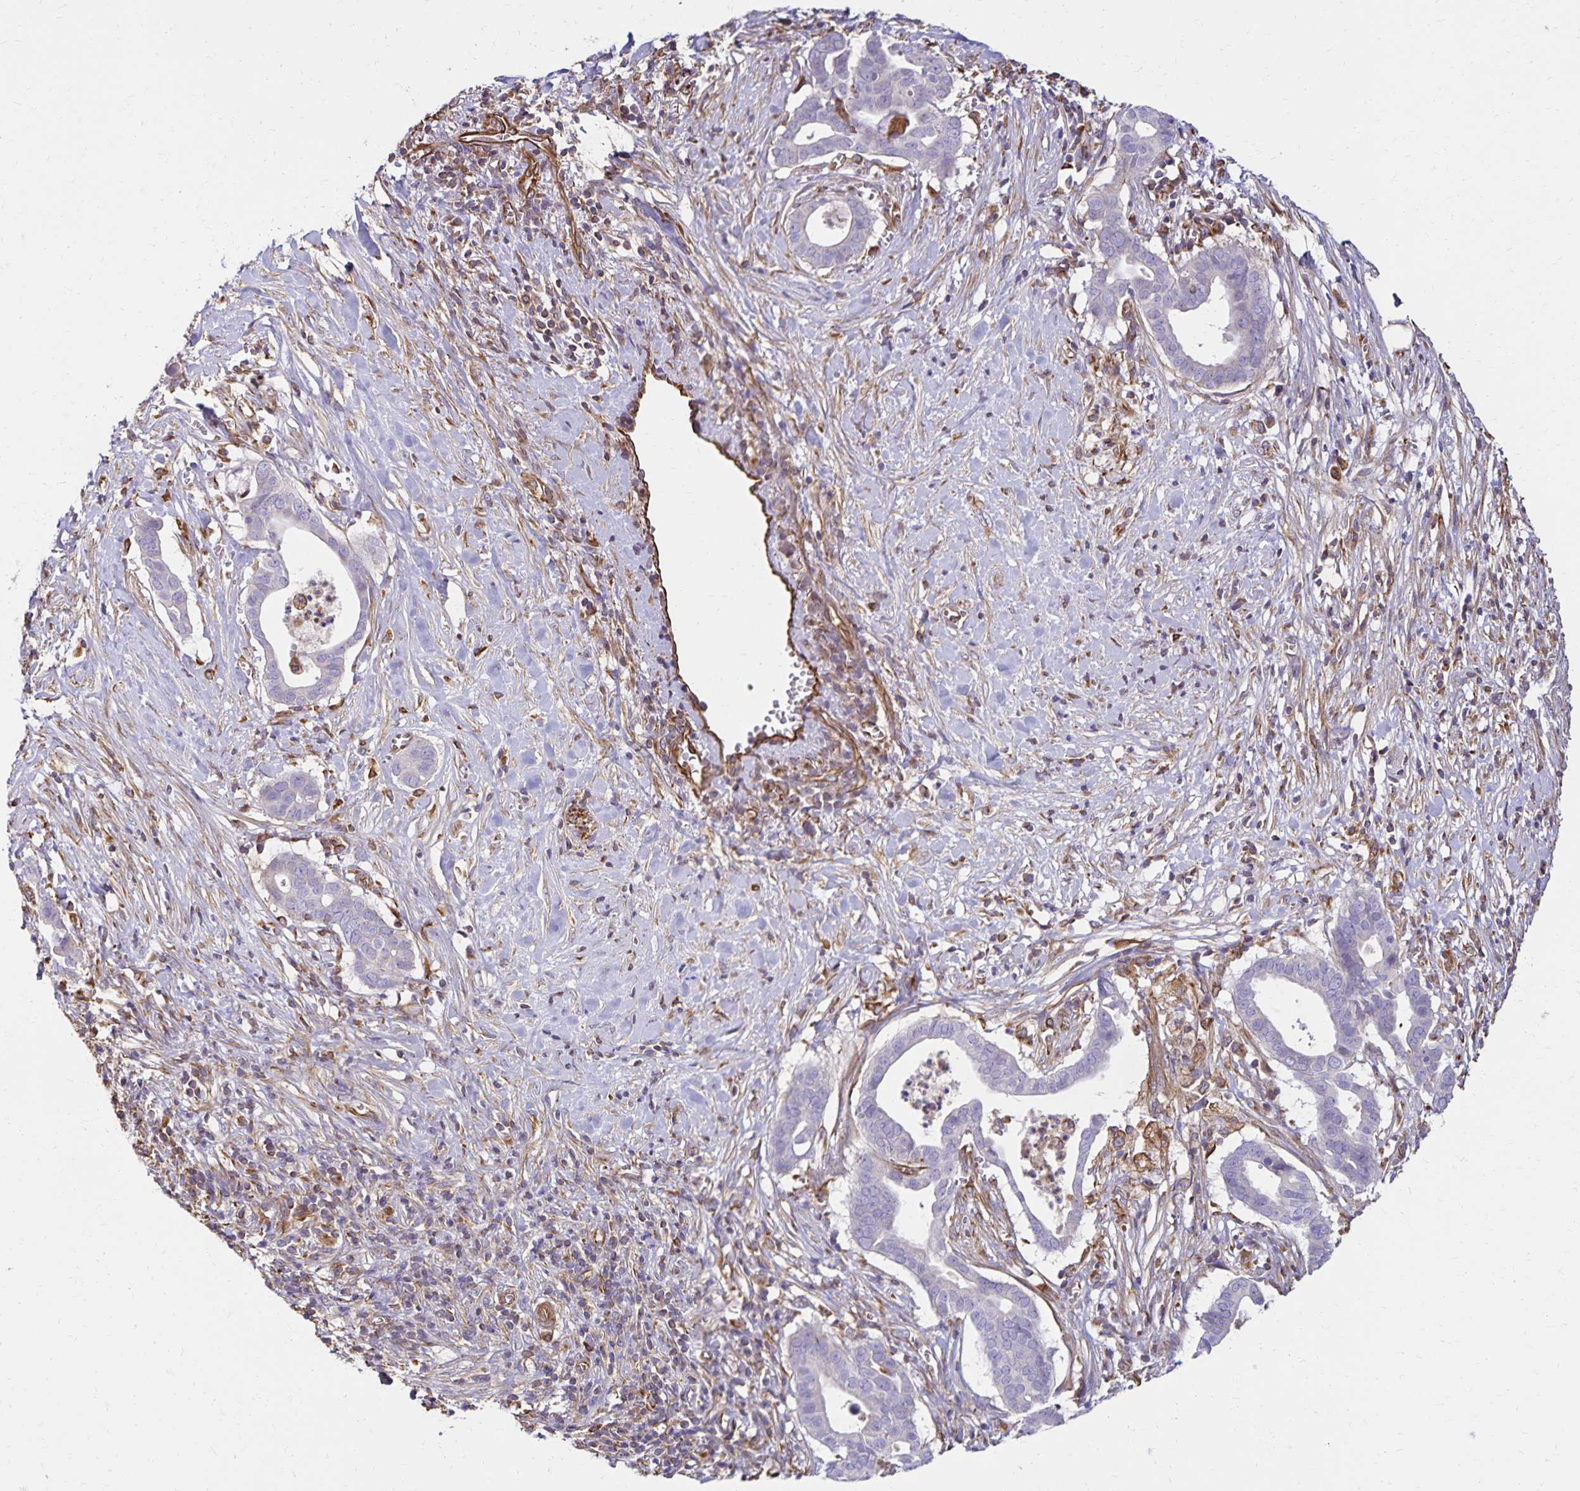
{"staining": {"intensity": "negative", "quantity": "none", "location": "none"}, "tissue": "pancreatic cancer", "cell_type": "Tumor cells", "image_type": "cancer", "snomed": [{"axis": "morphology", "description": "Adenocarcinoma, NOS"}, {"axis": "topography", "description": "Pancreas"}], "caption": "DAB (3,3'-diaminobenzidine) immunohistochemical staining of human pancreatic cancer shows no significant expression in tumor cells. The staining was performed using DAB to visualize the protein expression in brown, while the nuclei were stained in blue with hematoxylin (Magnification: 20x).", "gene": "TRPV6", "patient": {"sex": "male", "age": 61}}